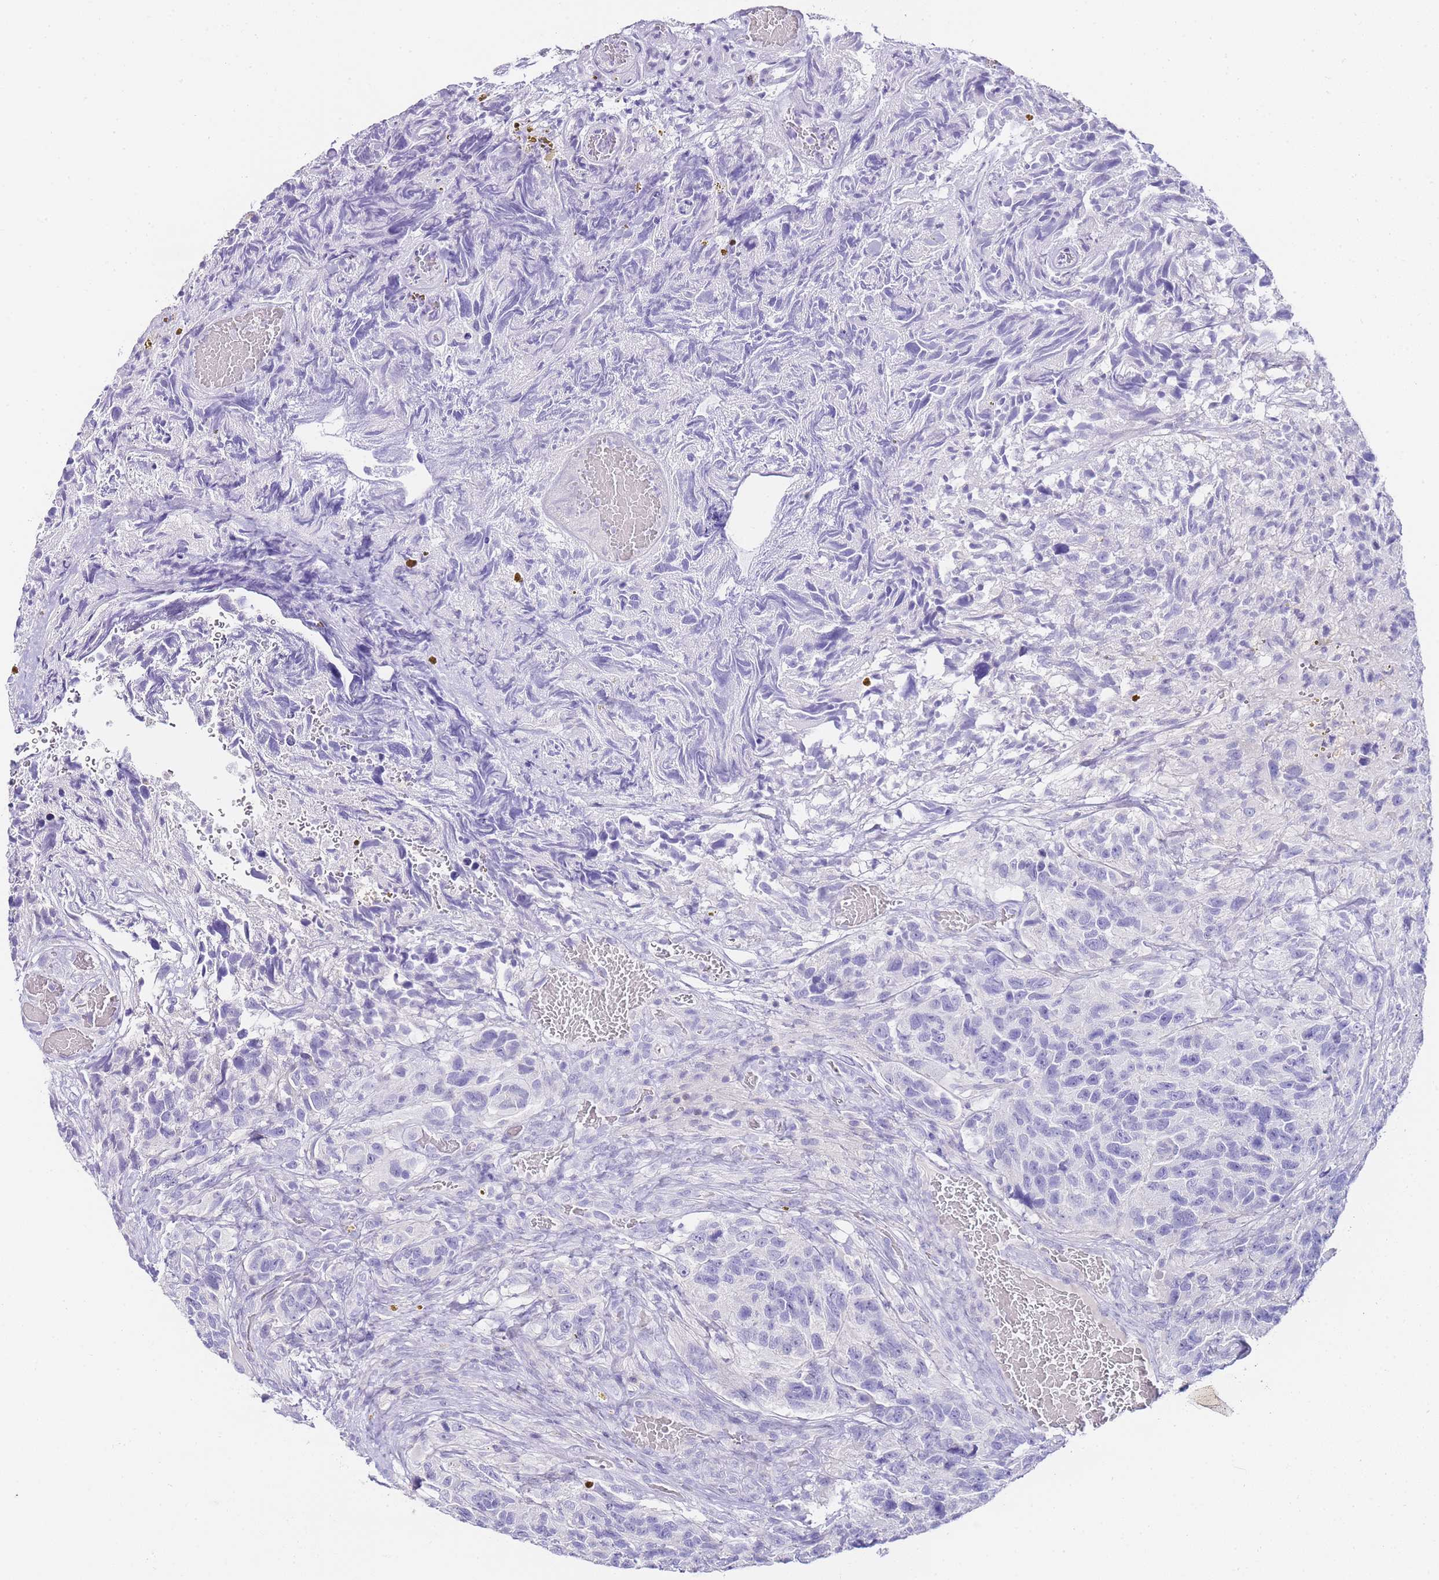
{"staining": {"intensity": "negative", "quantity": "none", "location": "none"}, "tissue": "glioma", "cell_type": "Tumor cells", "image_type": "cancer", "snomed": [{"axis": "morphology", "description": "Glioma, malignant, High grade"}, {"axis": "topography", "description": "Brain"}], "caption": "Glioma stained for a protein using IHC shows no positivity tumor cells.", "gene": "DPP4", "patient": {"sex": "male", "age": 69}}